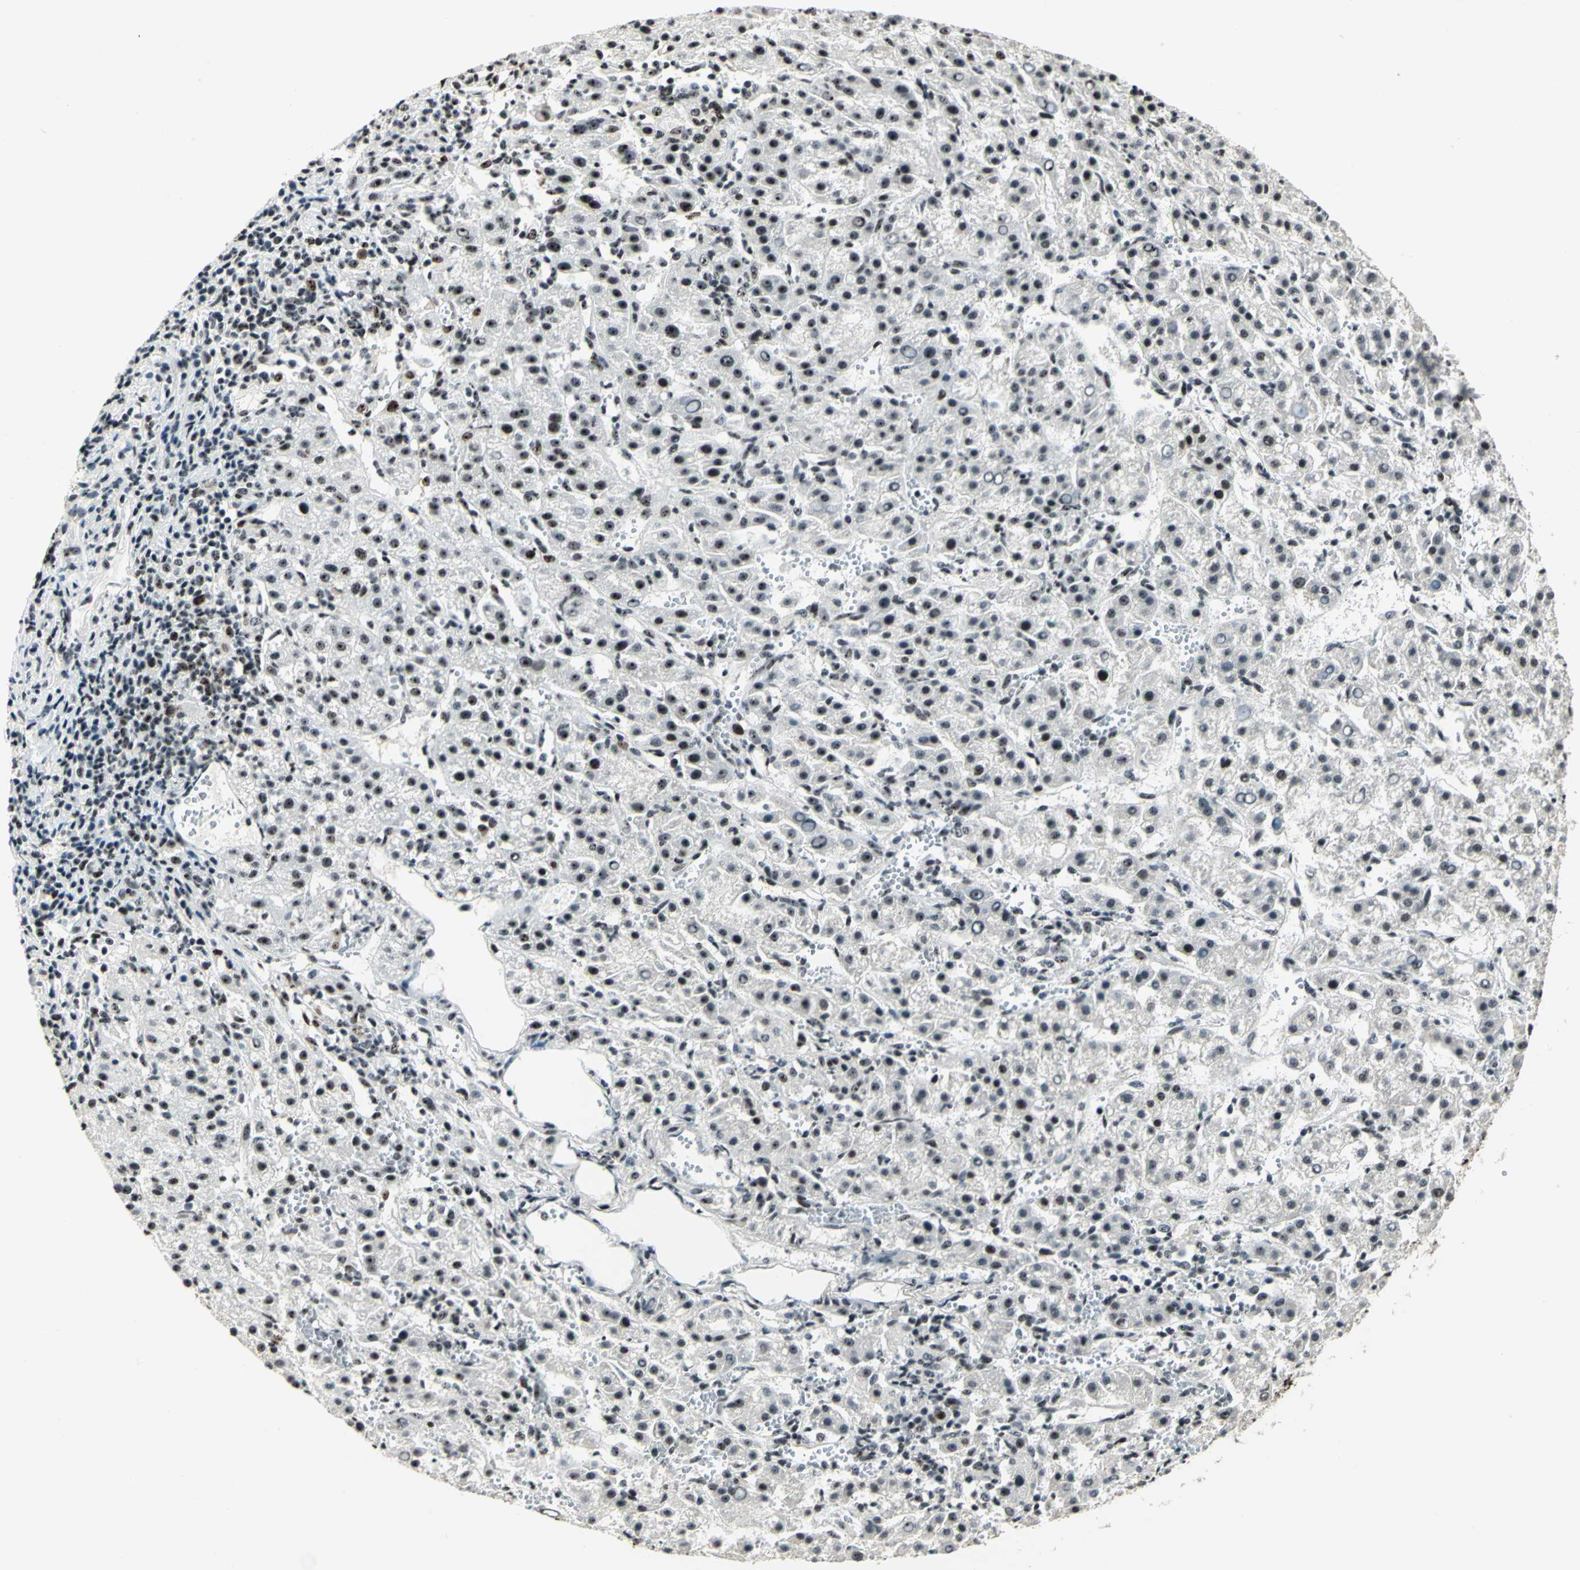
{"staining": {"intensity": "moderate", "quantity": ">75%", "location": "nuclear"}, "tissue": "liver cancer", "cell_type": "Tumor cells", "image_type": "cancer", "snomed": [{"axis": "morphology", "description": "Carcinoma, Hepatocellular, NOS"}, {"axis": "topography", "description": "Liver"}], "caption": "Moderate nuclear protein positivity is identified in approximately >75% of tumor cells in liver cancer.", "gene": "UBTF", "patient": {"sex": "female", "age": 58}}